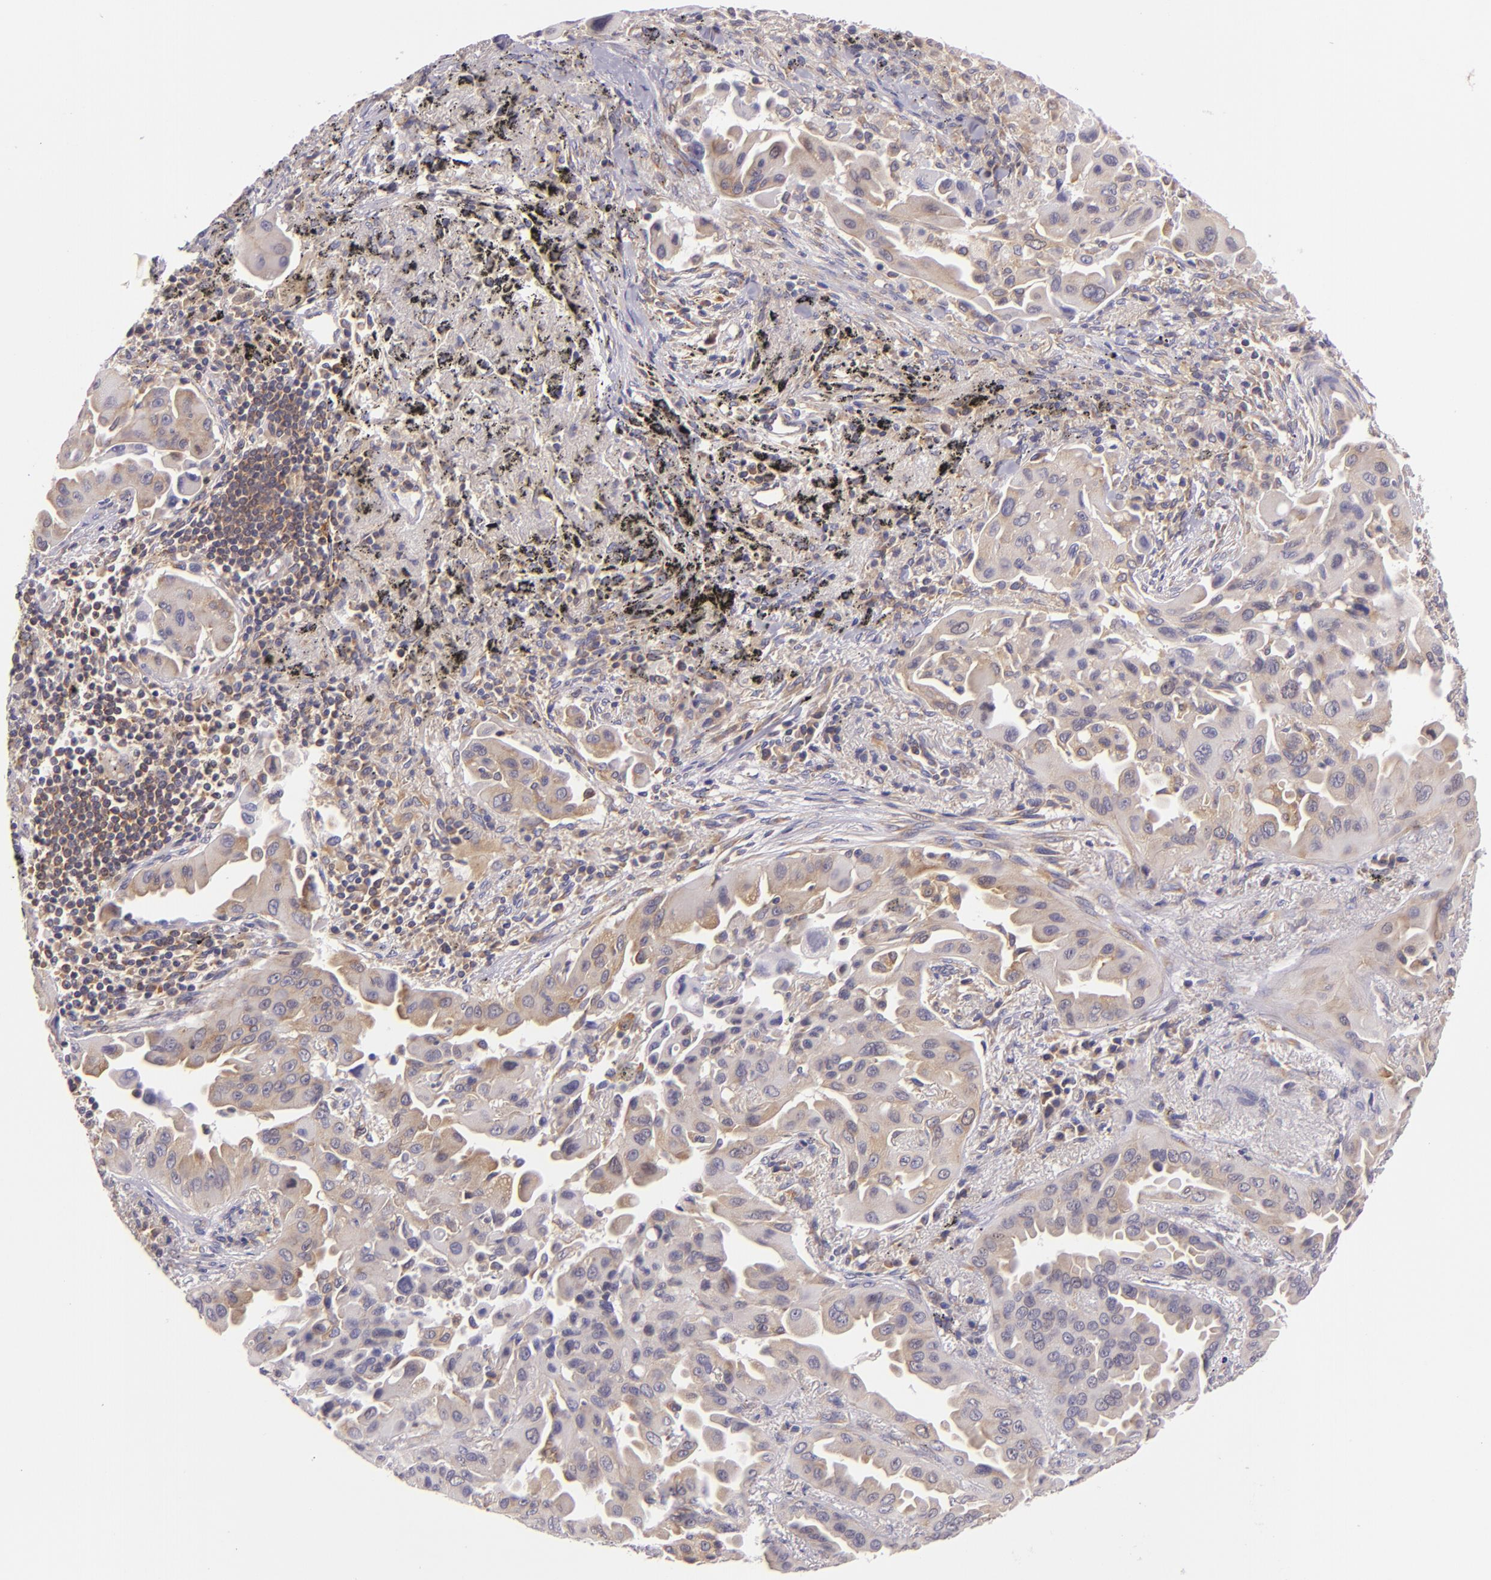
{"staining": {"intensity": "weak", "quantity": "<25%", "location": "cytoplasmic/membranous"}, "tissue": "lung cancer", "cell_type": "Tumor cells", "image_type": "cancer", "snomed": [{"axis": "morphology", "description": "Adenocarcinoma, NOS"}, {"axis": "topography", "description": "Lung"}], "caption": "IHC of human lung adenocarcinoma demonstrates no expression in tumor cells. (DAB IHC, high magnification).", "gene": "UPF3B", "patient": {"sex": "male", "age": 68}}